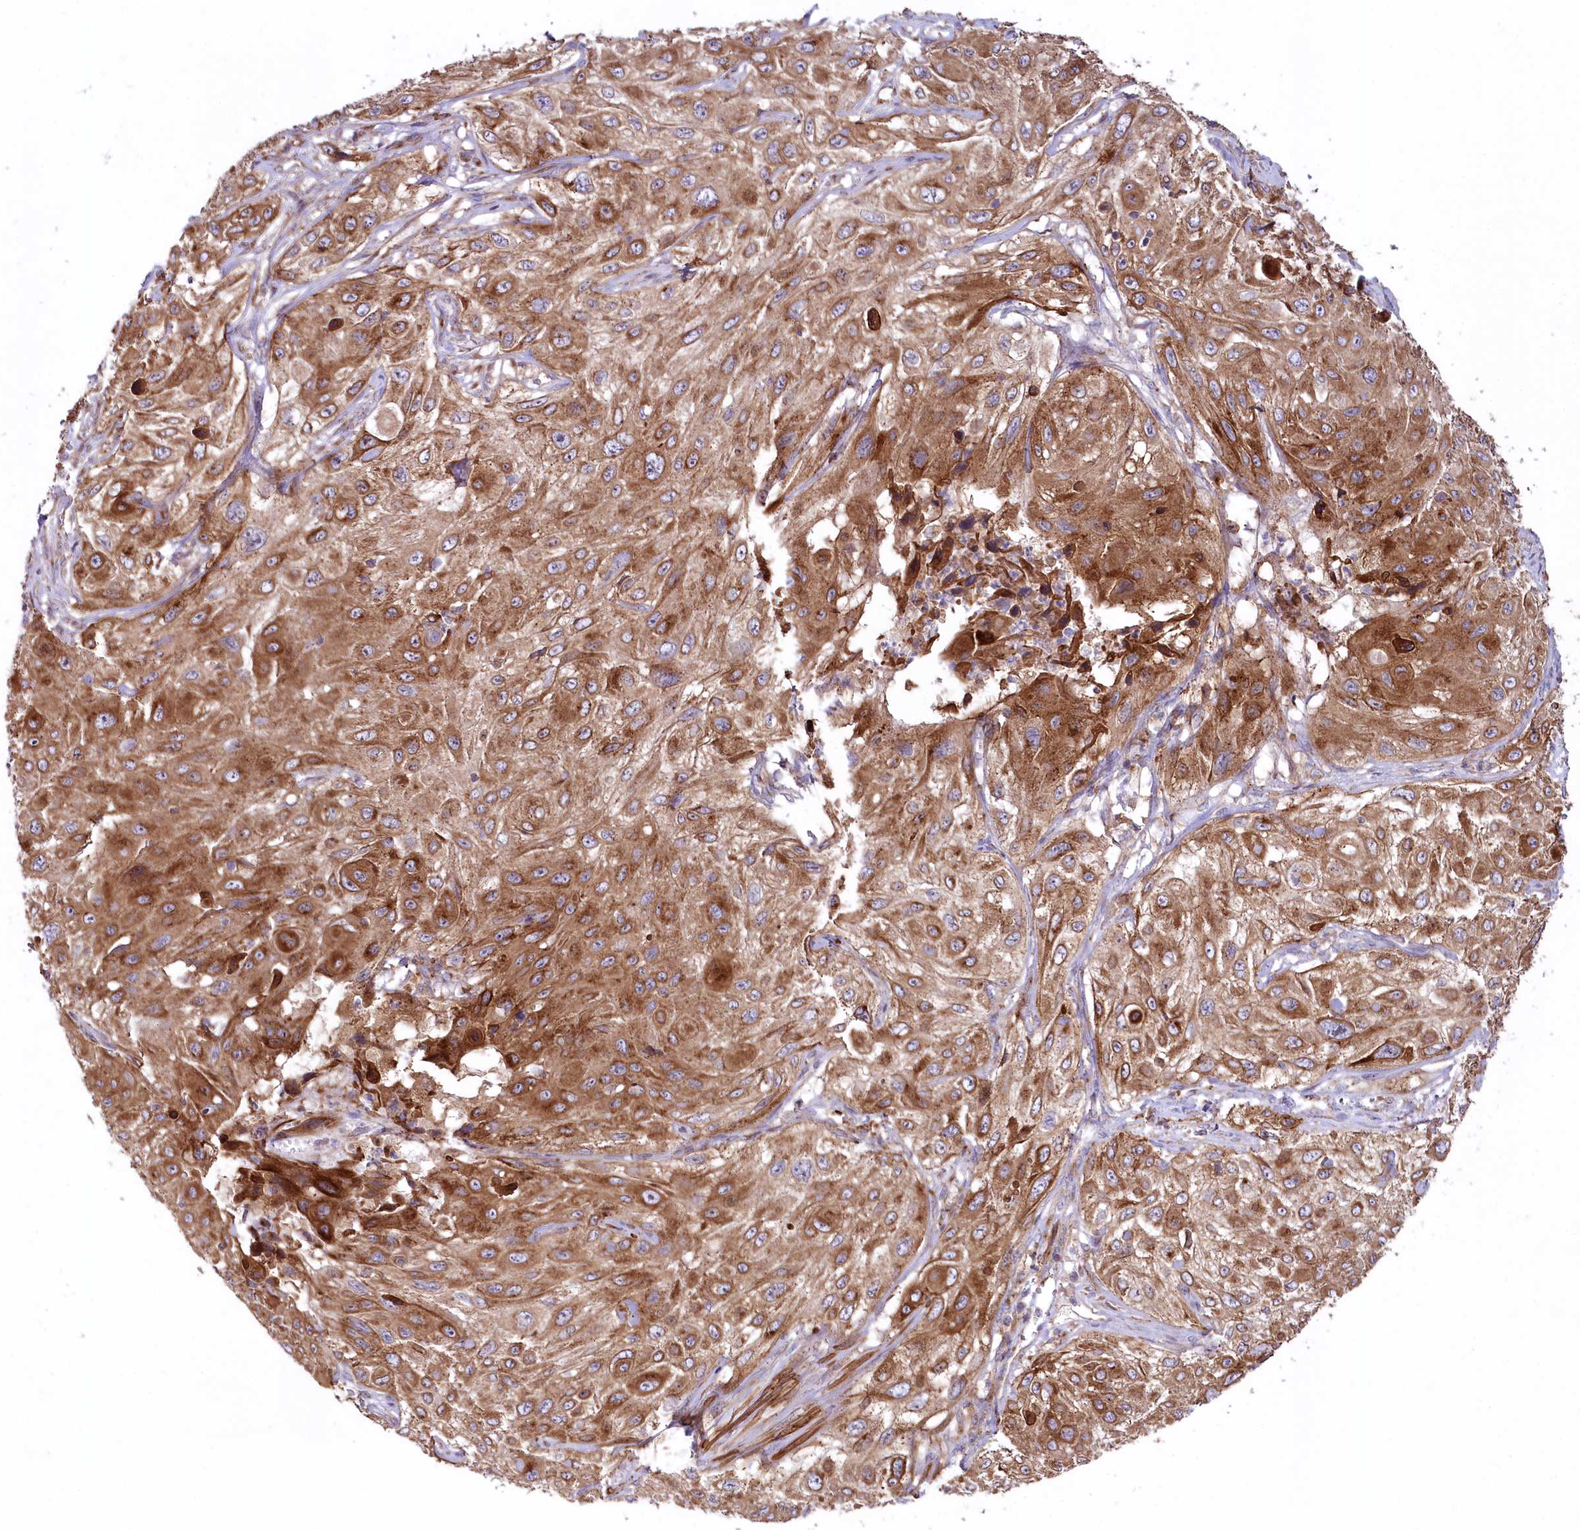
{"staining": {"intensity": "strong", "quantity": ">75%", "location": "cytoplasmic/membranous"}, "tissue": "cervical cancer", "cell_type": "Tumor cells", "image_type": "cancer", "snomed": [{"axis": "morphology", "description": "Squamous cell carcinoma, NOS"}, {"axis": "topography", "description": "Cervix"}], "caption": "Protein staining by immunohistochemistry (IHC) demonstrates strong cytoplasmic/membranous expression in approximately >75% of tumor cells in cervical cancer. (DAB IHC, brown staining for protein, blue staining for nuclei).", "gene": "STX6", "patient": {"sex": "female", "age": 42}}